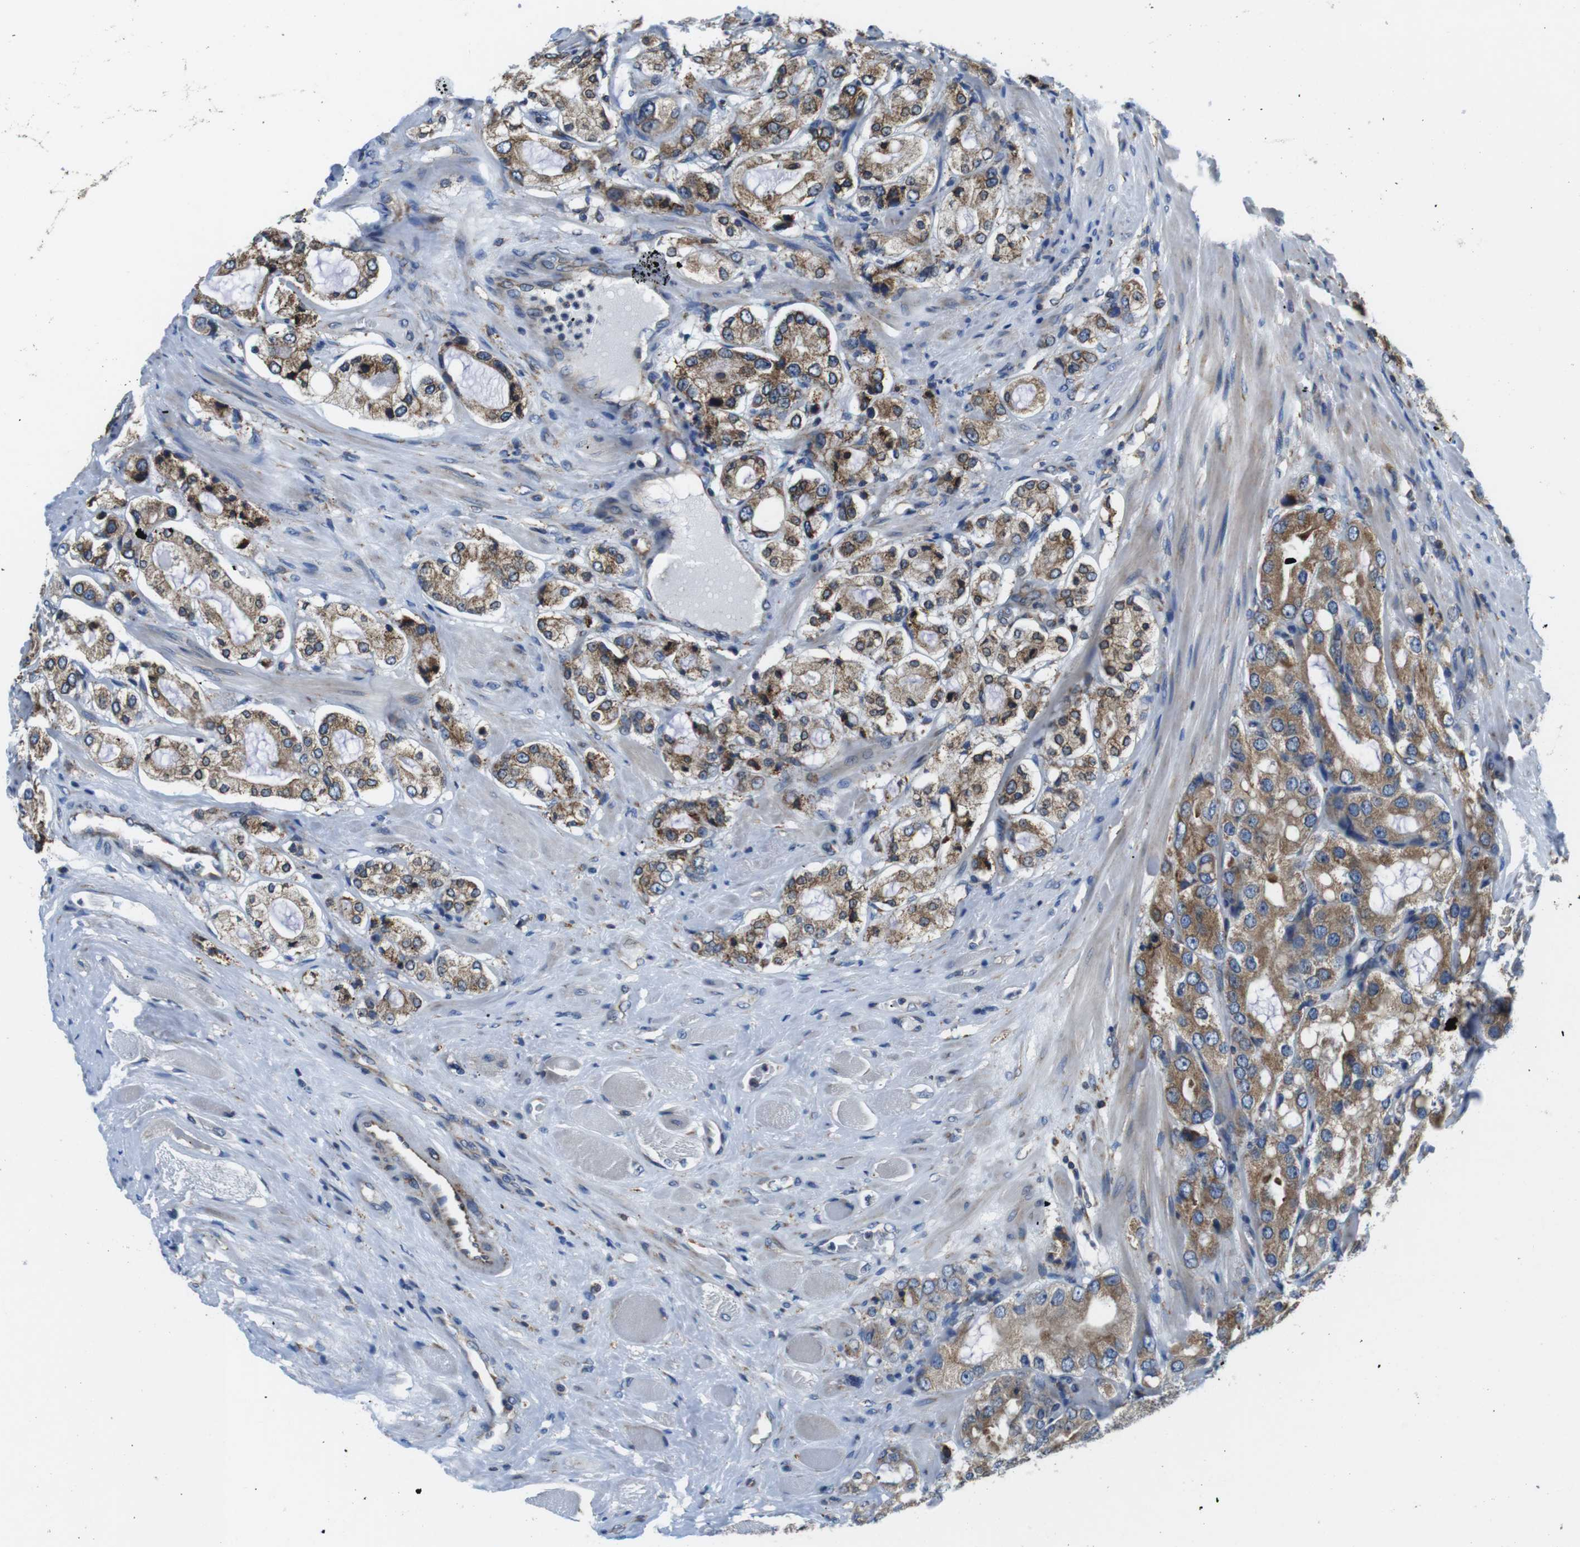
{"staining": {"intensity": "moderate", "quantity": ">75%", "location": "cytoplasmic/membranous"}, "tissue": "prostate cancer", "cell_type": "Tumor cells", "image_type": "cancer", "snomed": [{"axis": "morphology", "description": "Adenocarcinoma, High grade"}, {"axis": "topography", "description": "Prostate"}], "caption": "This image exhibits immunohistochemistry (IHC) staining of human prostate cancer, with medium moderate cytoplasmic/membranous positivity in about >75% of tumor cells.", "gene": "UGGT1", "patient": {"sex": "male", "age": 65}}